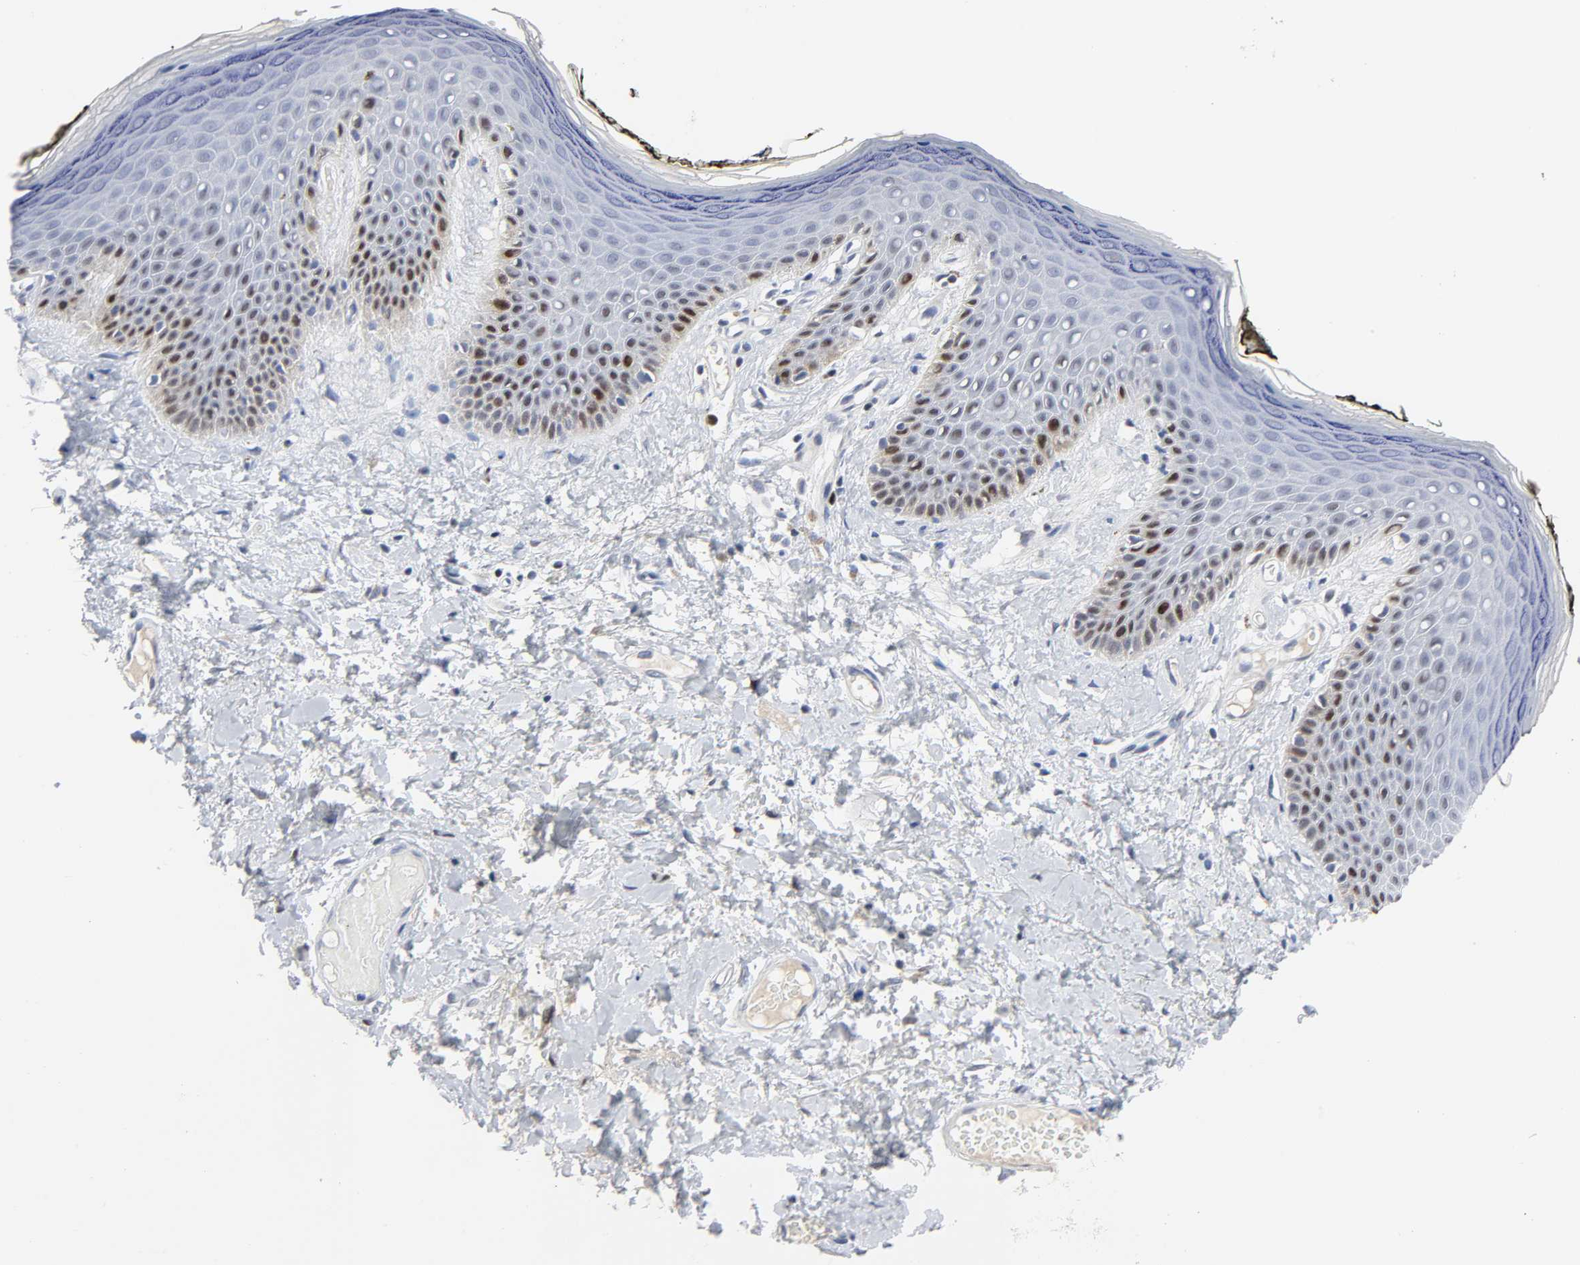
{"staining": {"intensity": "moderate", "quantity": "<25%", "location": "cytoplasmic/membranous,nuclear"}, "tissue": "skin", "cell_type": "Epidermal cells", "image_type": "normal", "snomed": [{"axis": "morphology", "description": "Normal tissue, NOS"}, {"axis": "morphology", "description": "Inflammation, NOS"}, {"axis": "topography", "description": "Vulva"}], "caption": "Brown immunohistochemical staining in normal skin shows moderate cytoplasmic/membranous,nuclear staining in approximately <25% of epidermal cells.", "gene": "WEE1", "patient": {"sex": "female", "age": 84}}